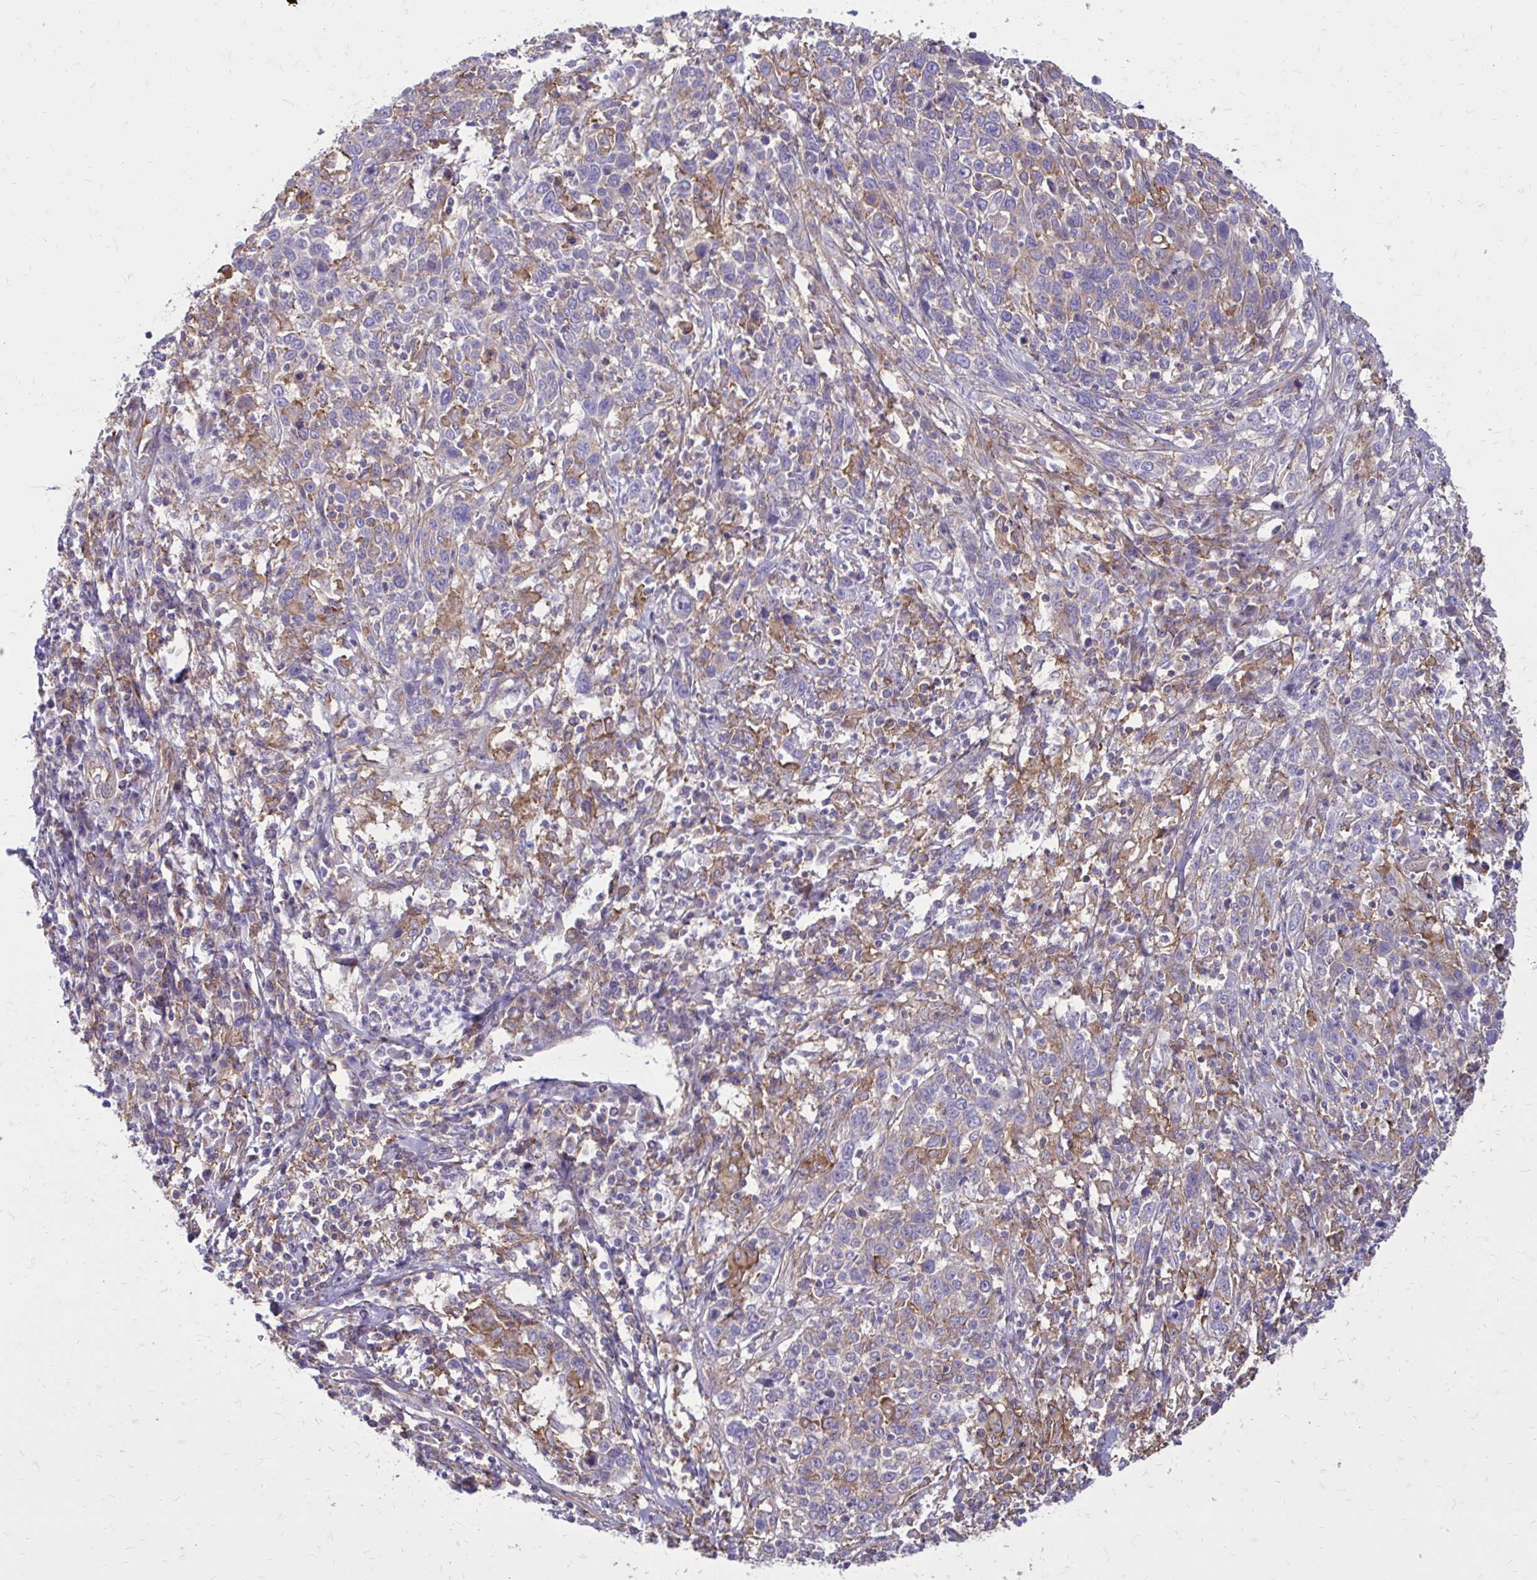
{"staining": {"intensity": "negative", "quantity": "none", "location": "none"}, "tissue": "cervical cancer", "cell_type": "Tumor cells", "image_type": "cancer", "snomed": [{"axis": "morphology", "description": "Squamous cell carcinoma, NOS"}, {"axis": "topography", "description": "Cervix"}], "caption": "Image shows no protein staining in tumor cells of cervical cancer tissue.", "gene": "CLTA", "patient": {"sex": "female", "age": 46}}